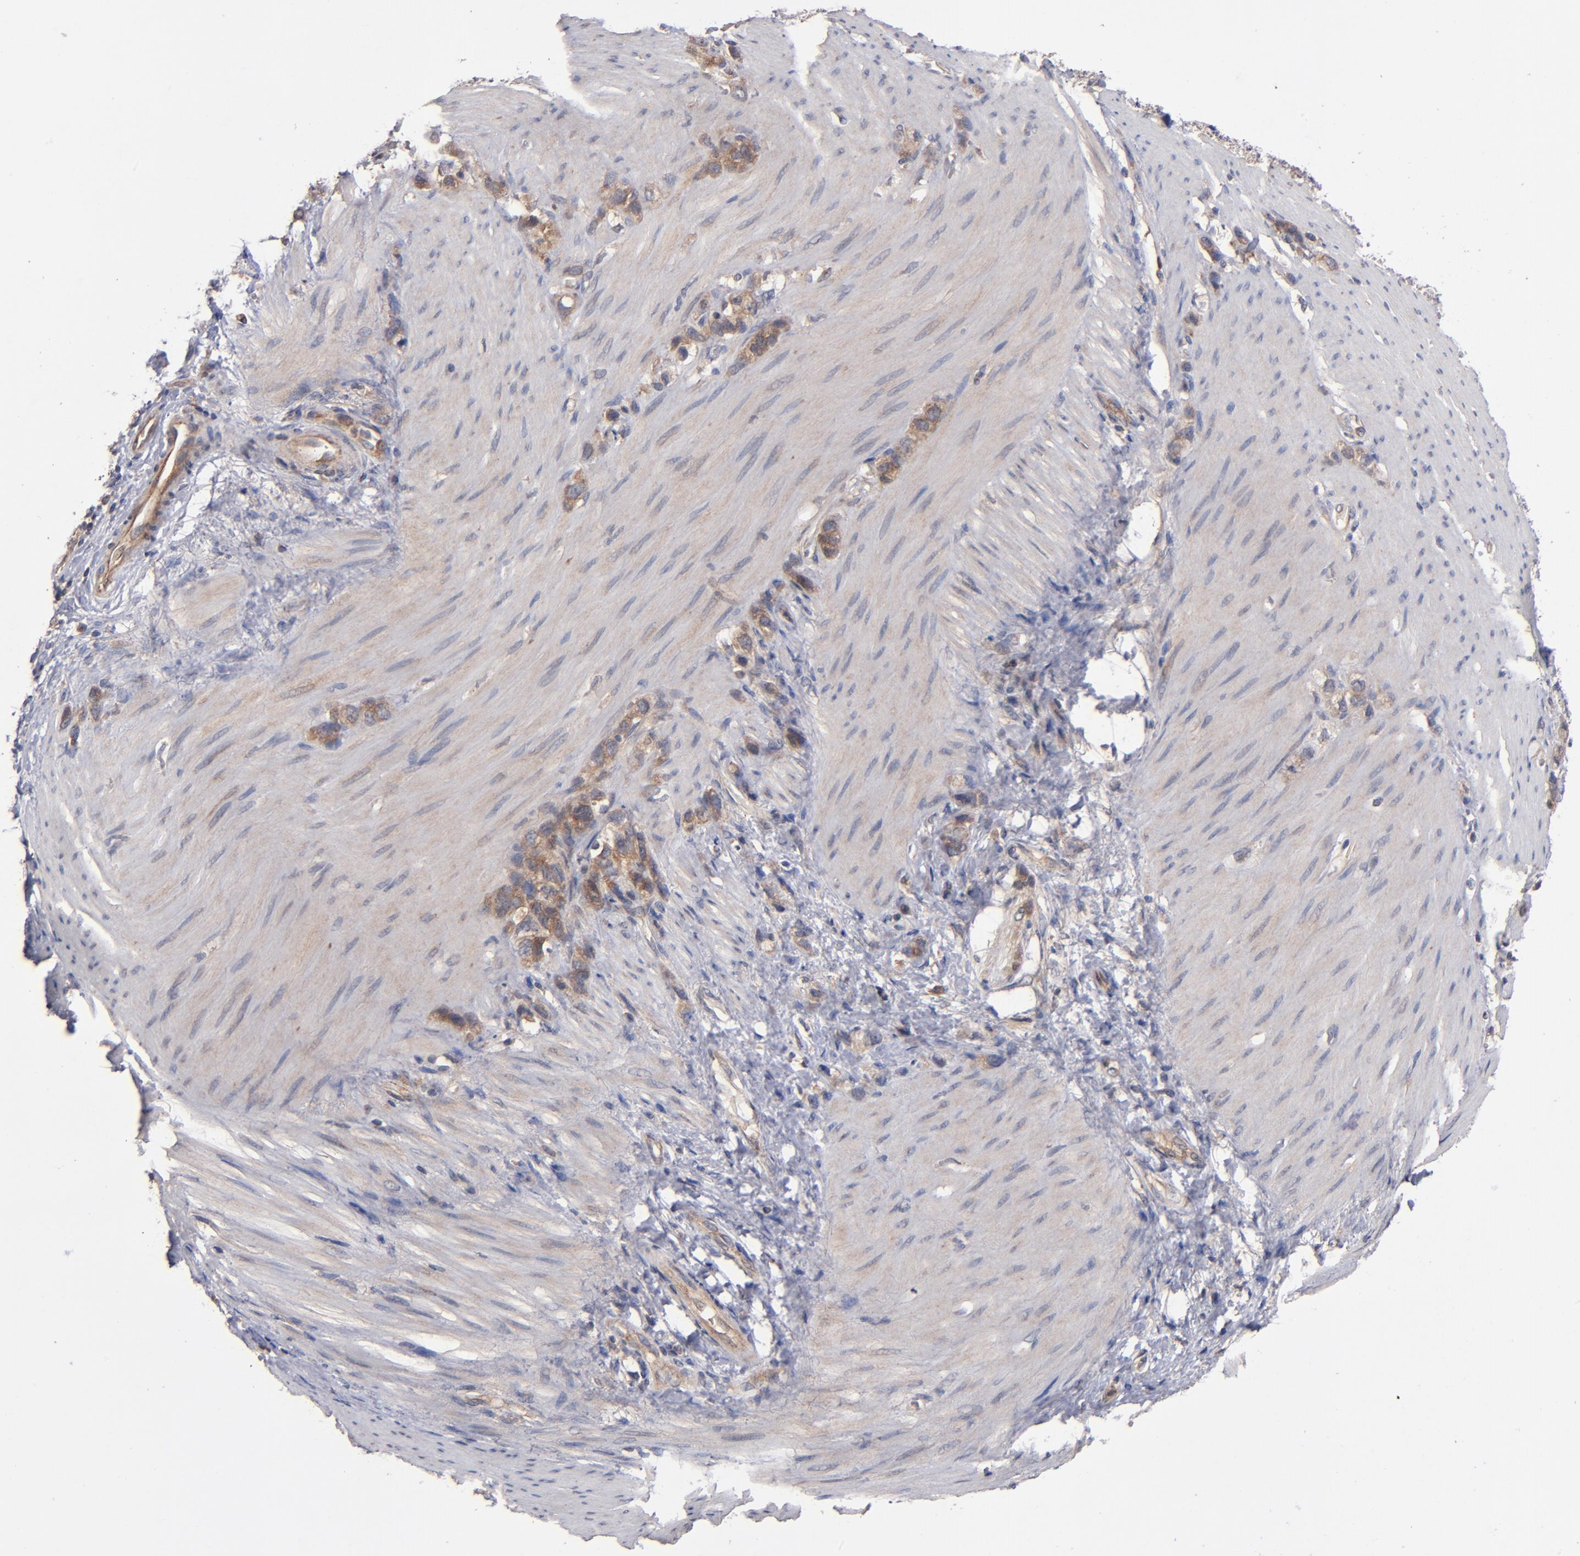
{"staining": {"intensity": "moderate", "quantity": ">75%", "location": "cytoplasmic/membranous"}, "tissue": "stomach cancer", "cell_type": "Tumor cells", "image_type": "cancer", "snomed": [{"axis": "morphology", "description": "Normal tissue, NOS"}, {"axis": "morphology", "description": "Adenocarcinoma, NOS"}, {"axis": "morphology", "description": "Adenocarcinoma, High grade"}, {"axis": "topography", "description": "Stomach, upper"}, {"axis": "topography", "description": "Stomach"}], "caption": "Brown immunohistochemical staining in stomach cancer shows moderate cytoplasmic/membranous staining in approximately >75% of tumor cells.", "gene": "BDKRB1", "patient": {"sex": "female", "age": 65}}